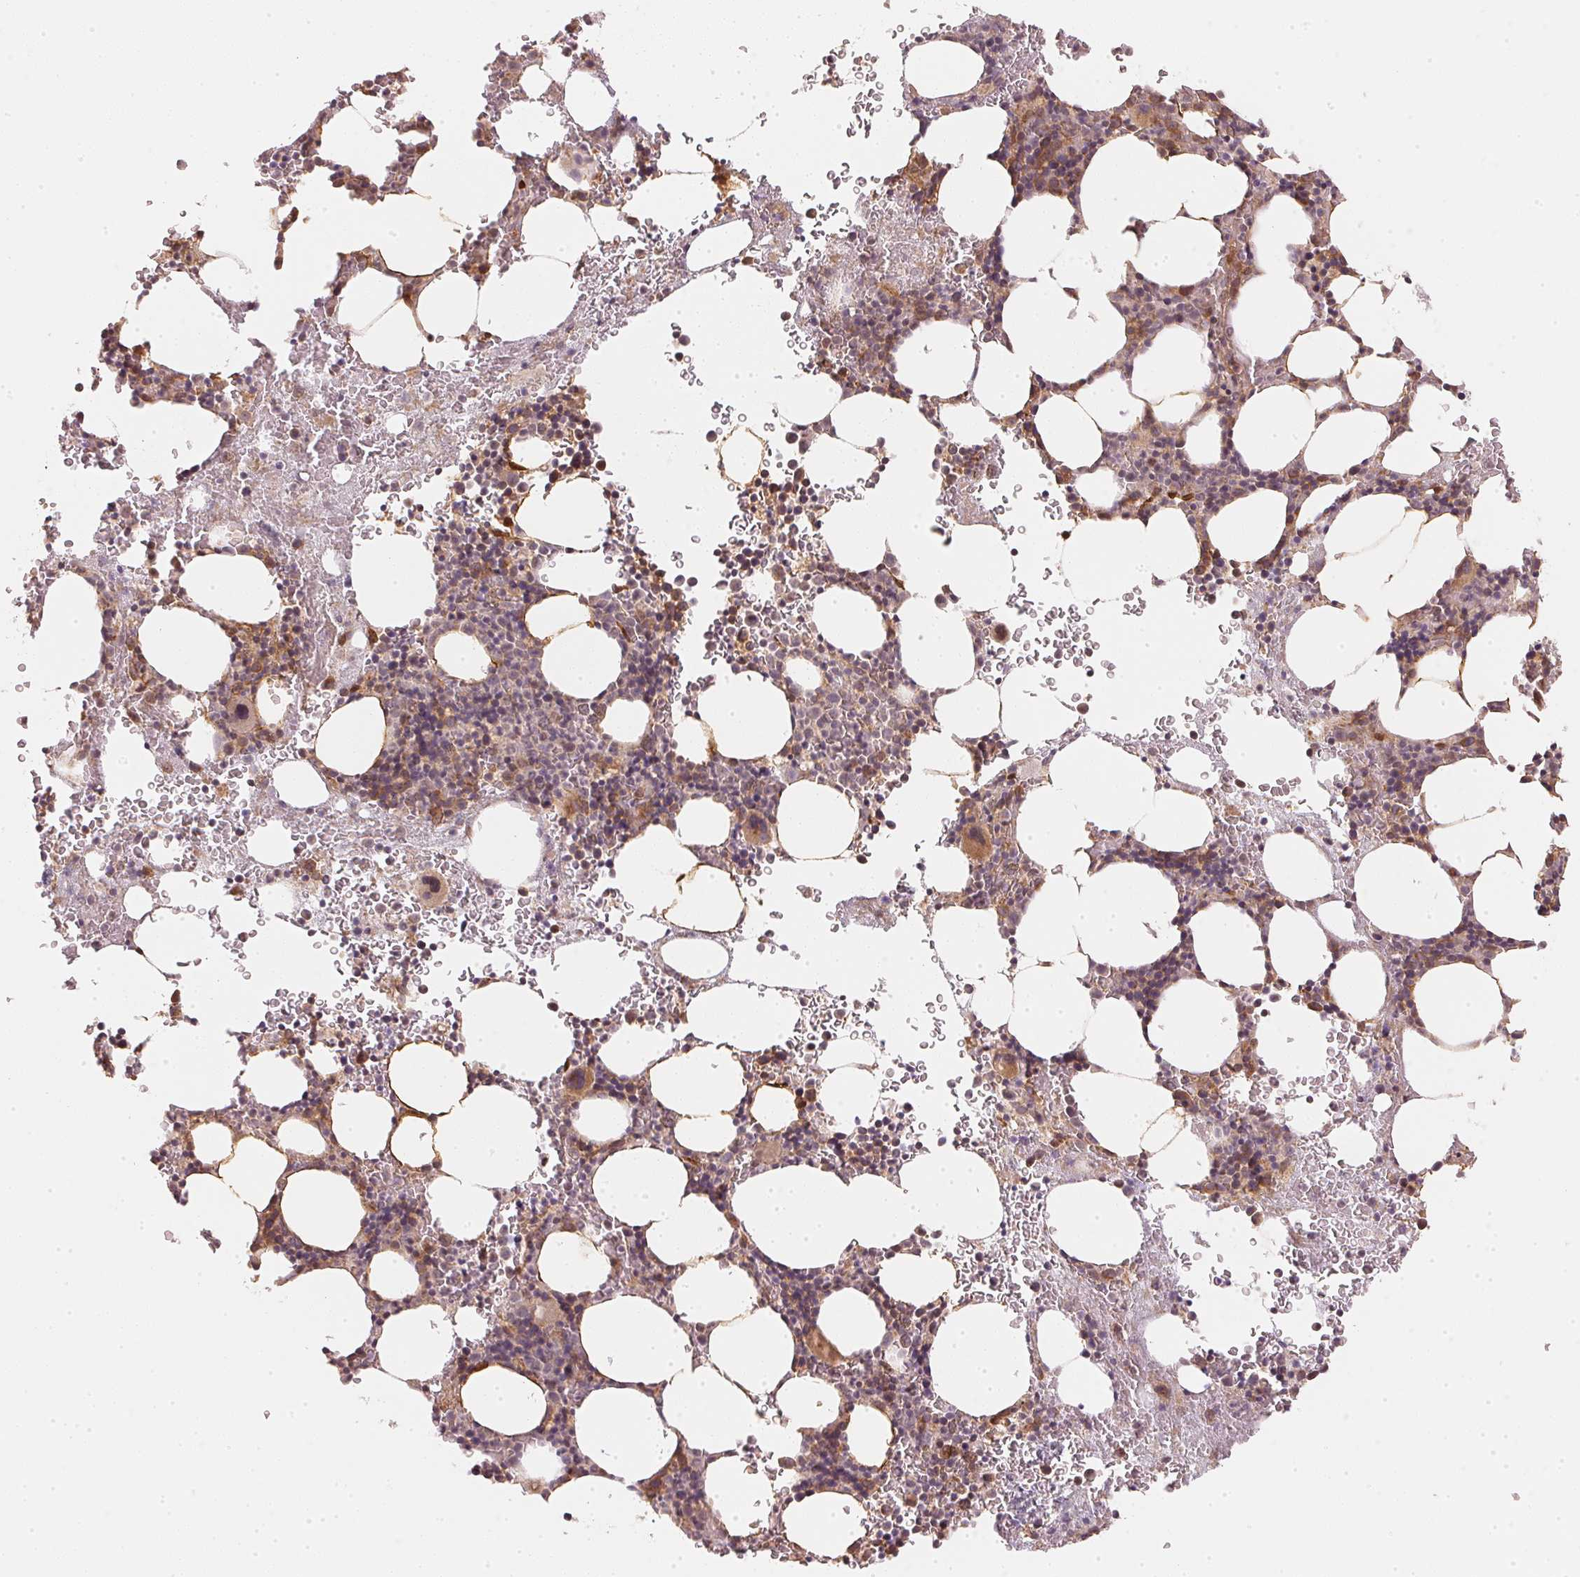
{"staining": {"intensity": "moderate", "quantity": "<25%", "location": "cytoplasmic/membranous"}, "tissue": "bone marrow", "cell_type": "Hematopoietic cells", "image_type": "normal", "snomed": [{"axis": "morphology", "description": "Normal tissue, NOS"}, {"axis": "topography", "description": "Bone marrow"}], "caption": "Immunohistochemistry (IHC) (DAB) staining of normal bone marrow demonstrates moderate cytoplasmic/membranous protein positivity in about <25% of hematopoietic cells. (IHC, brightfield microscopy, high magnification).", "gene": "WDR54", "patient": {"sex": "male", "age": 77}}